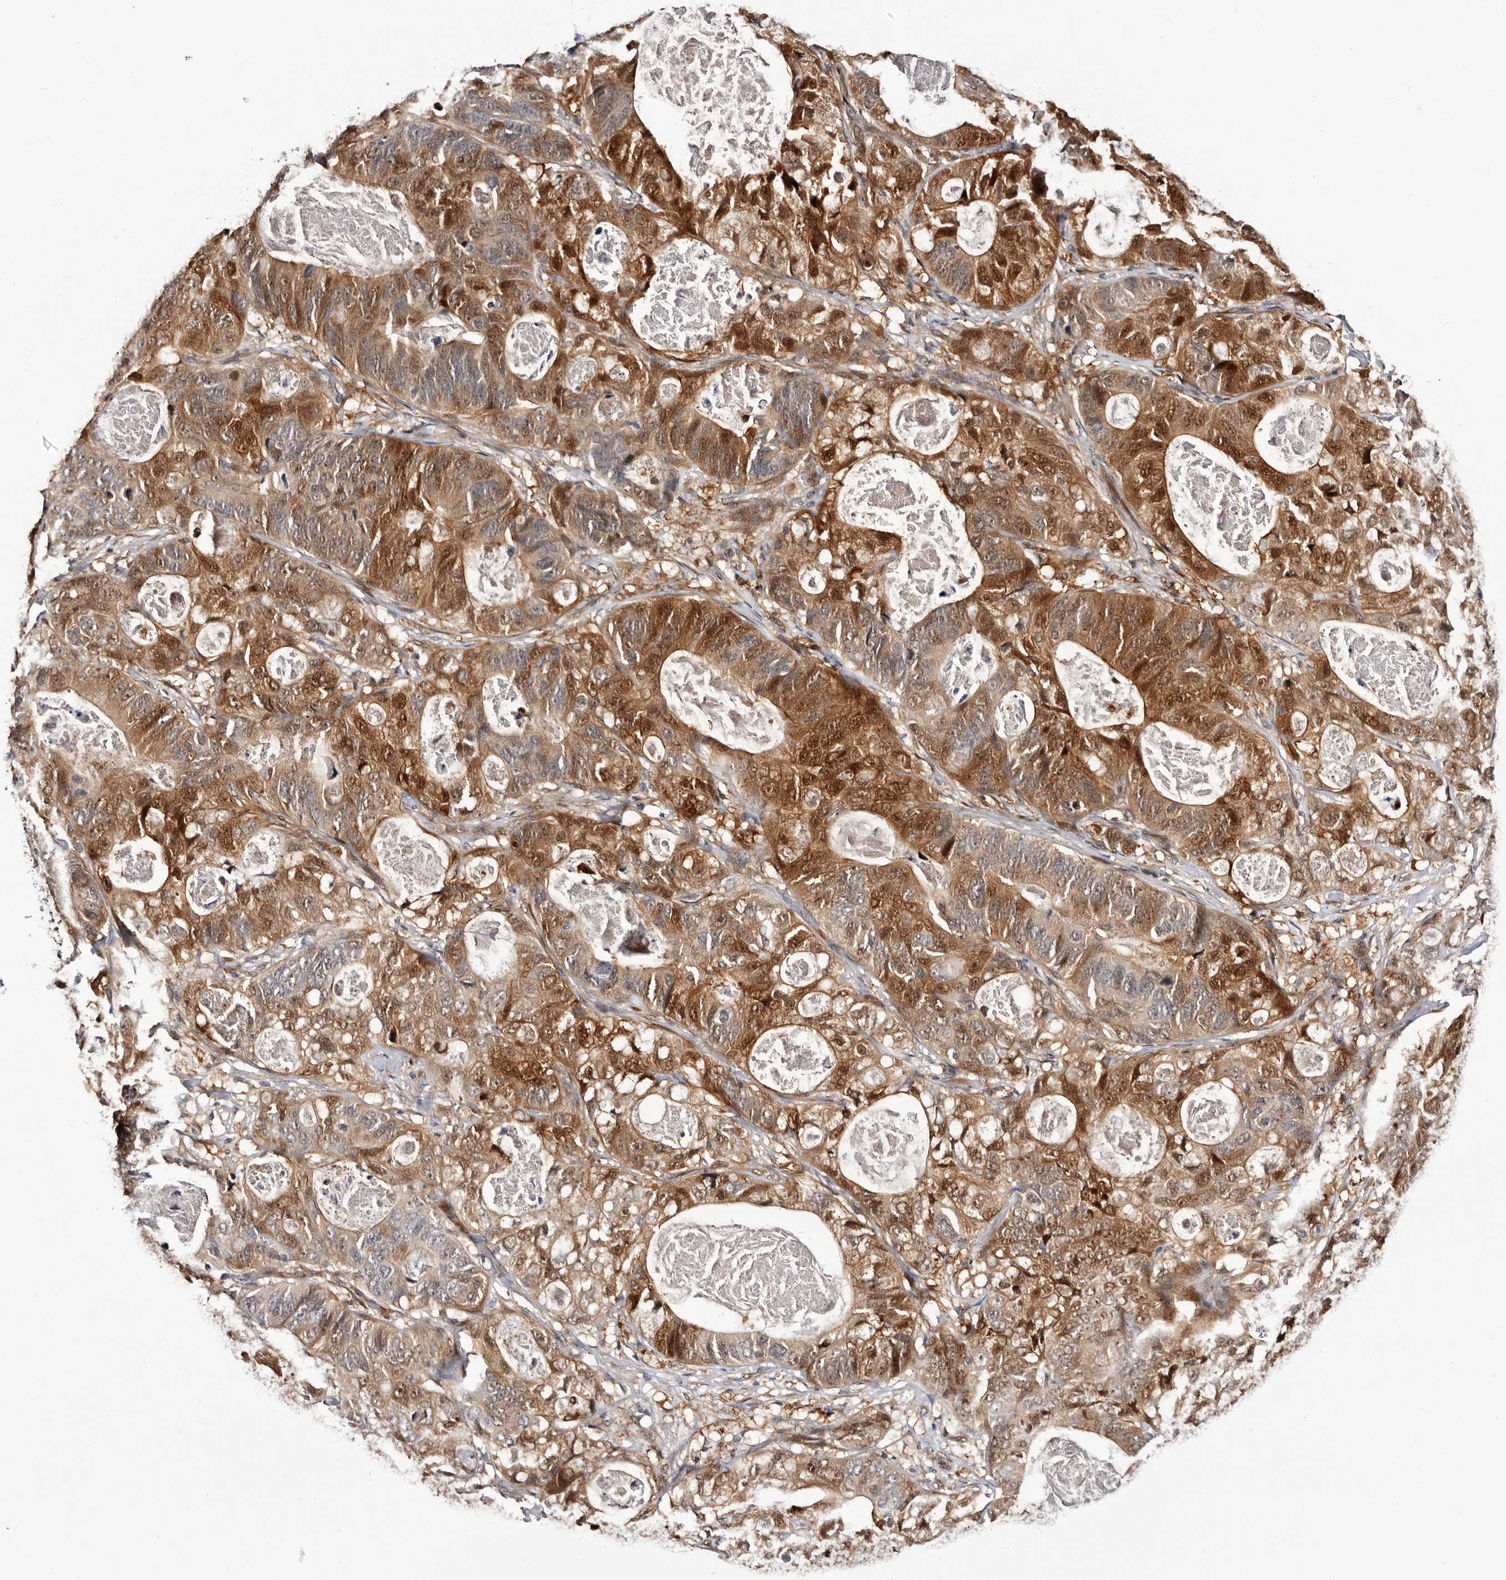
{"staining": {"intensity": "moderate", "quantity": ">75%", "location": "cytoplasmic/membranous,nuclear"}, "tissue": "stomach cancer", "cell_type": "Tumor cells", "image_type": "cancer", "snomed": [{"axis": "morphology", "description": "Normal tissue, NOS"}, {"axis": "morphology", "description": "Adenocarcinoma, NOS"}, {"axis": "topography", "description": "Stomach"}], "caption": "Tumor cells demonstrate medium levels of moderate cytoplasmic/membranous and nuclear staining in approximately >75% of cells in stomach adenocarcinoma.", "gene": "TP53I3", "patient": {"sex": "female", "age": 89}}